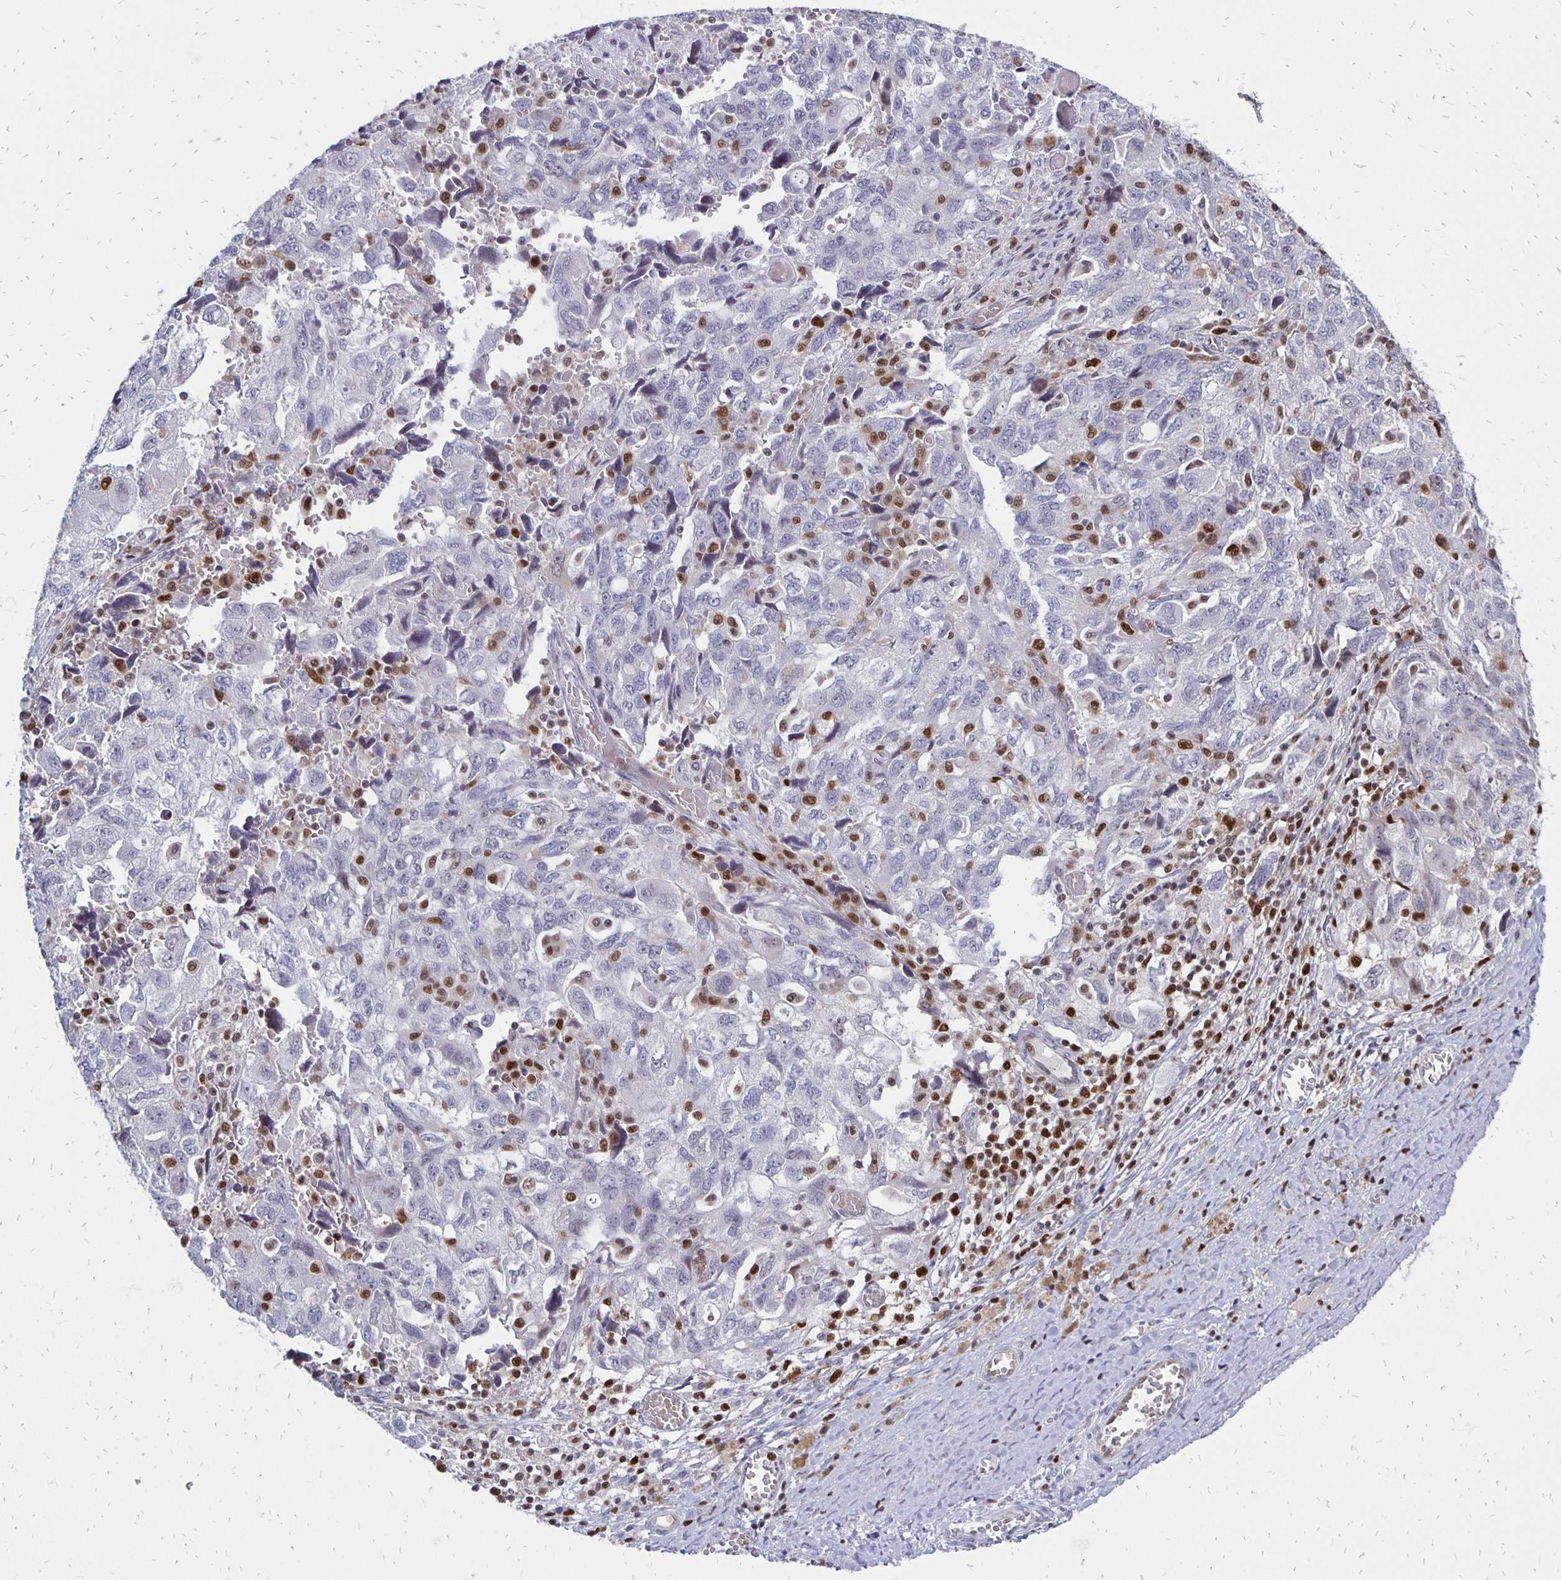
{"staining": {"intensity": "negative", "quantity": "none", "location": "none"}, "tissue": "ovarian cancer", "cell_type": "Tumor cells", "image_type": "cancer", "snomed": [{"axis": "morphology", "description": "Carcinoma, NOS"}, {"axis": "morphology", "description": "Cystadenocarcinoma, serous, NOS"}, {"axis": "topography", "description": "Ovary"}], "caption": "A high-resolution histopathology image shows immunohistochemistry (IHC) staining of ovarian serous cystadenocarcinoma, which exhibits no significant staining in tumor cells.", "gene": "DCK", "patient": {"sex": "female", "age": 69}}